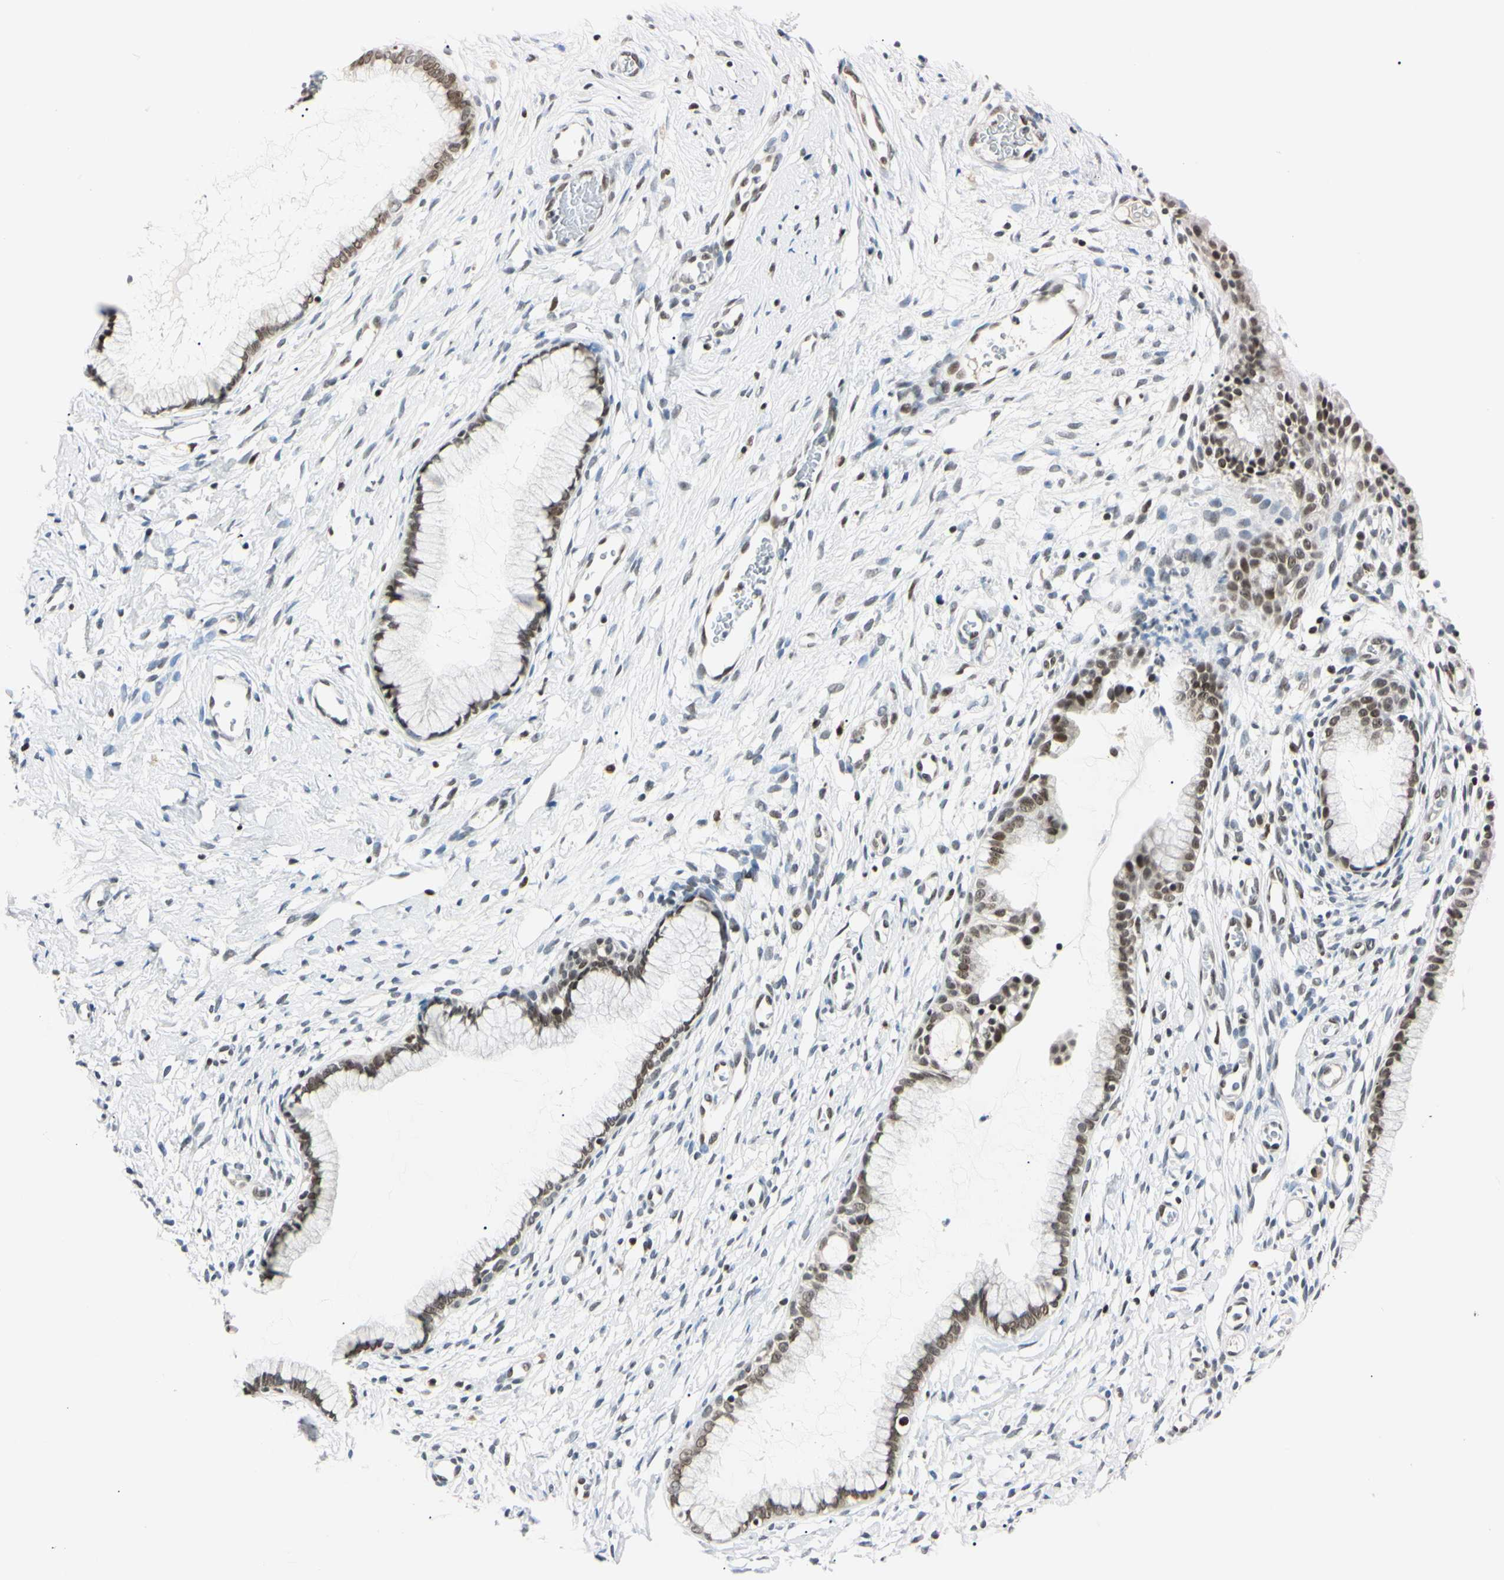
{"staining": {"intensity": "moderate", "quantity": ">75%", "location": "nuclear"}, "tissue": "cervix", "cell_type": "Glandular cells", "image_type": "normal", "snomed": [{"axis": "morphology", "description": "Normal tissue, NOS"}, {"axis": "topography", "description": "Cervix"}], "caption": "High-magnification brightfield microscopy of unremarkable cervix stained with DAB (brown) and counterstained with hematoxylin (blue). glandular cells exhibit moderate nuclear positivity is present in approximately>75% of cells.", "gene": "C1orf174", "patient": {"sex": "female", "age": 65}}